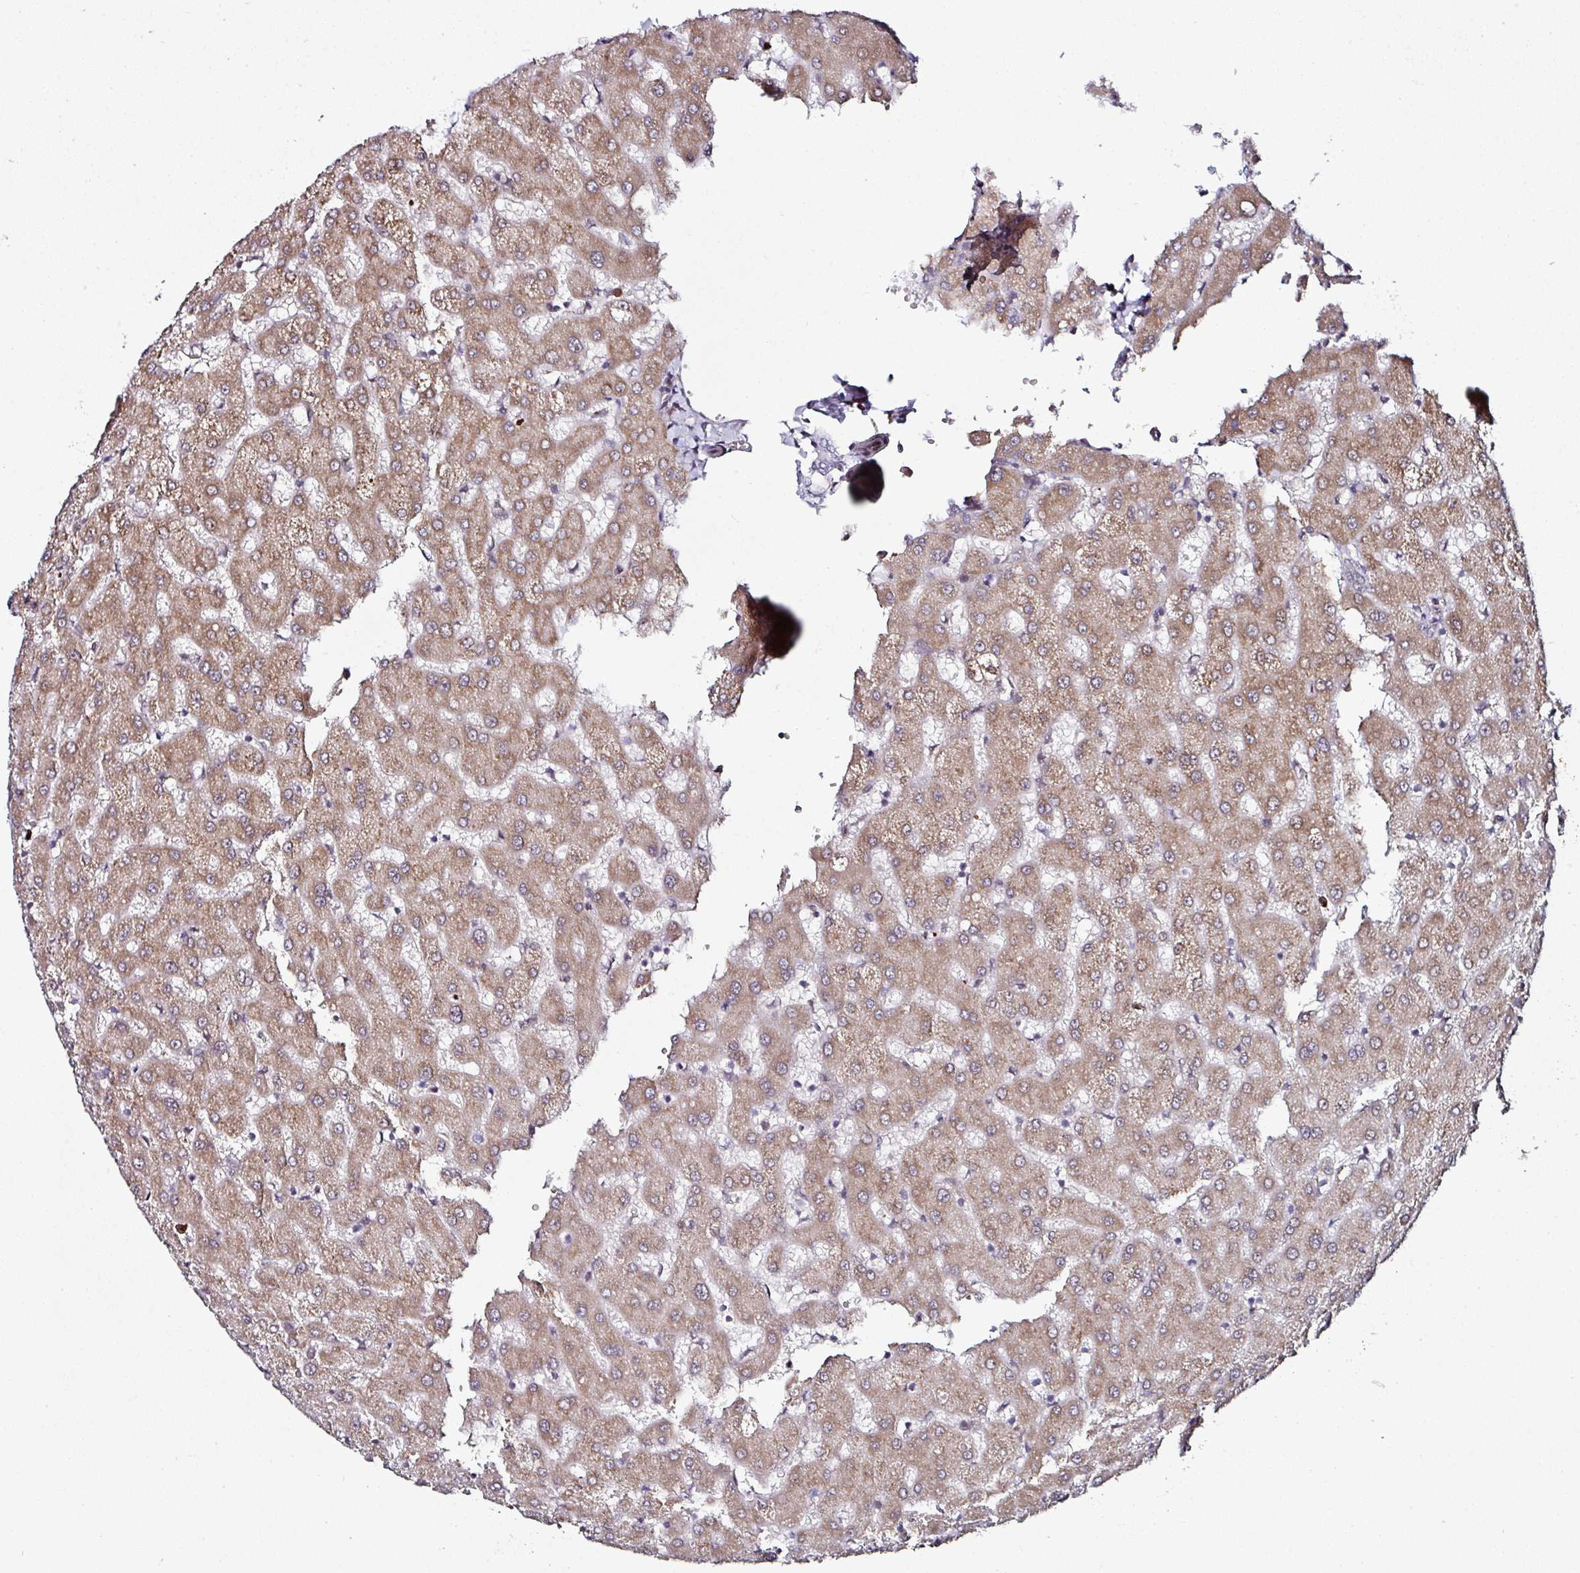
{"staining": {"intensity": "negative", "quantity": "none", "location": "none"}, "tissue": "liver", "cell_type": "Cholangiocytes", "image_type": "normal", "snomed": [{"axis": "morphology", "description": "Normal tissue, NOS"}, {"axis": "topography", "description": "Liver"}], "caption": "This is an immunohistochemistry (IHC) image of unremarkable human liver. There is no expression in cholangiocytes.", "gene": "APOLD1", "patient": {"sex": "female", "age": 63}}